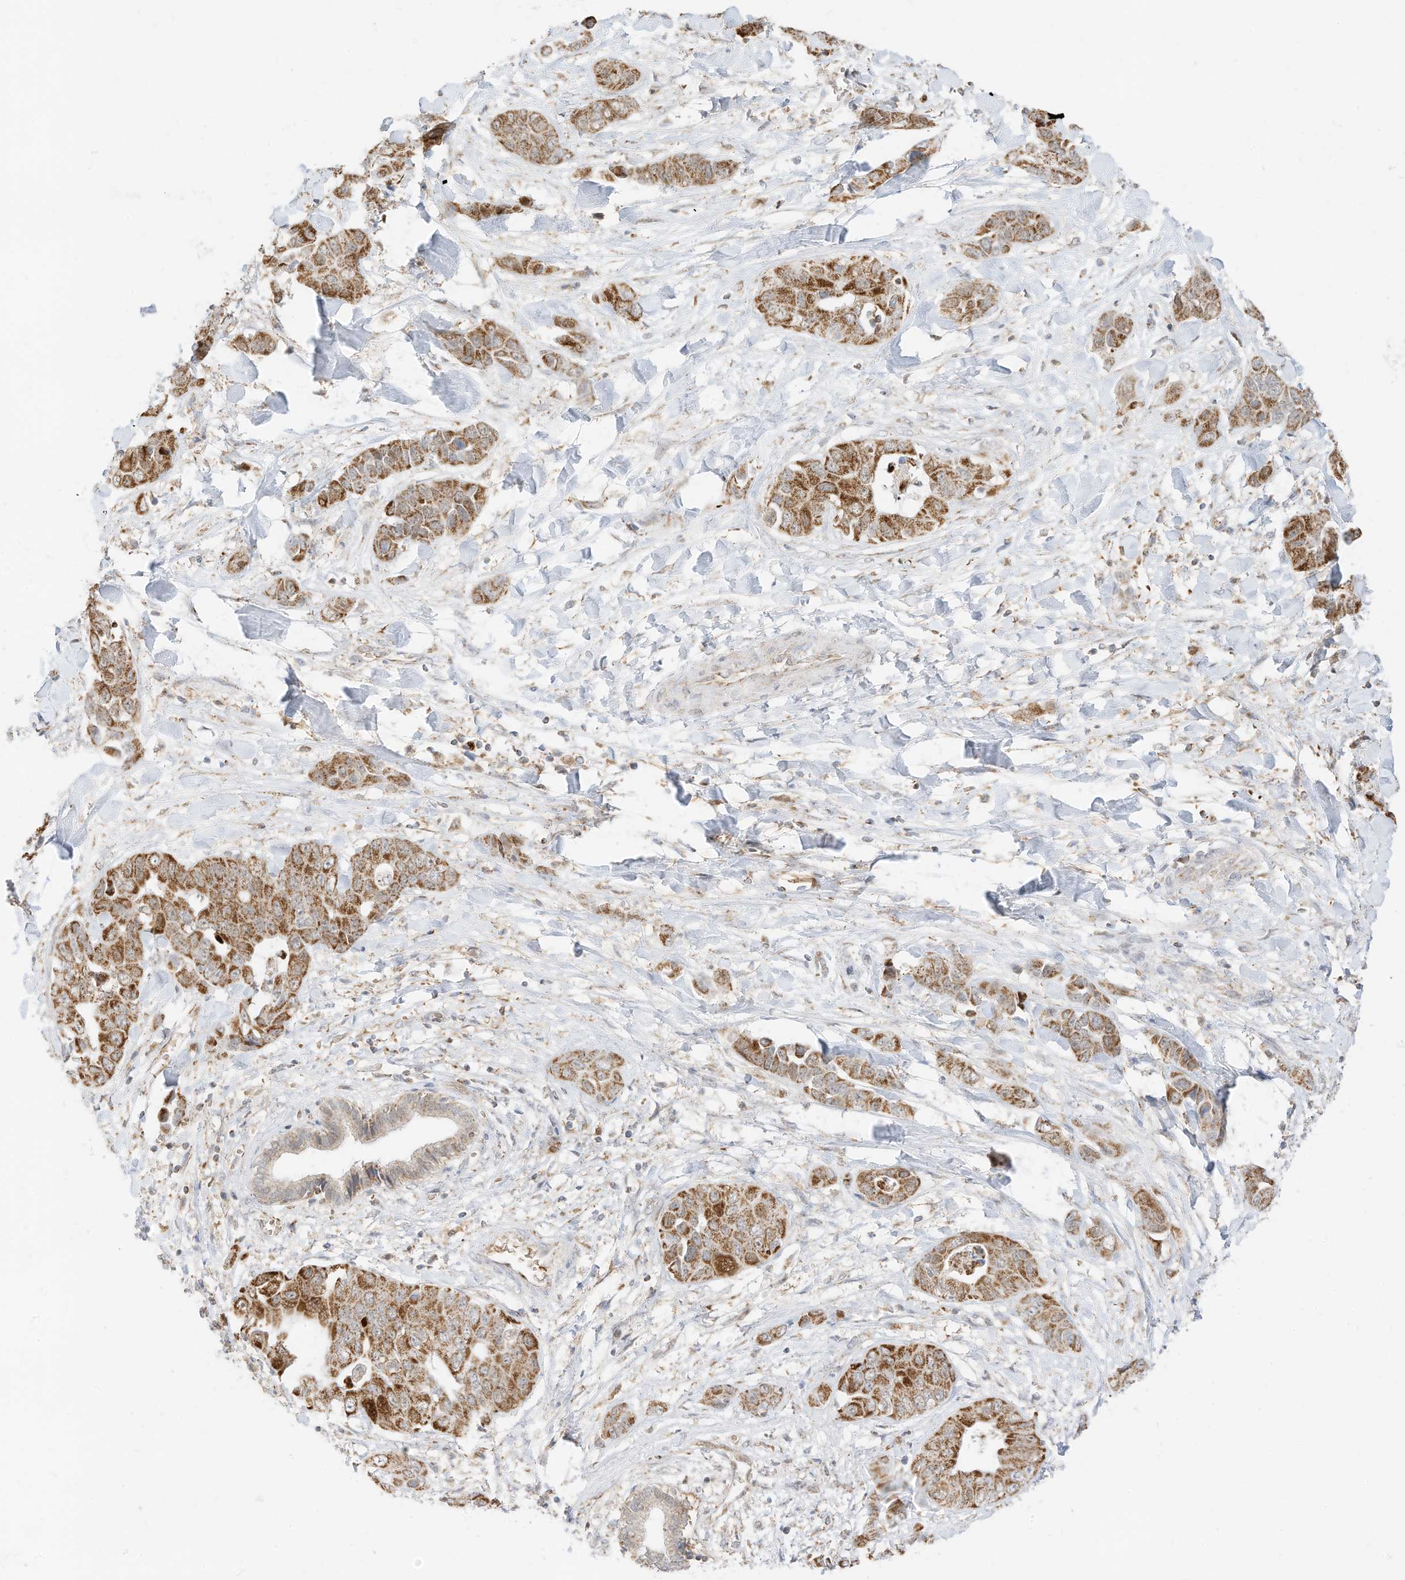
{"staining": {"intensity": "strong", "quantity": ">75%", "location": "cytoplasmic/membranous"}, "tissue": "liver cancer", "cell_type": "Tumor cells", "image_type": "cancer", "snomed": [{"axis": "morphology", "description": "Cholangiocarcinoma"}, {"axis": "topography", "description": "Liver"}], "caption": "A photomicrograph of human liver cholangiocarcinoma stained for a protein shows strong cytoplasmic/membranous brown staining in tumor cells. Using DAB (3,3'-diaminobenzidine) (brown) and hematoxylin (blue) stains, captured at high magnification using brightfield microscopy.", "gene": "MTUS2", "patient": {"sex": "female", "age": 52}}